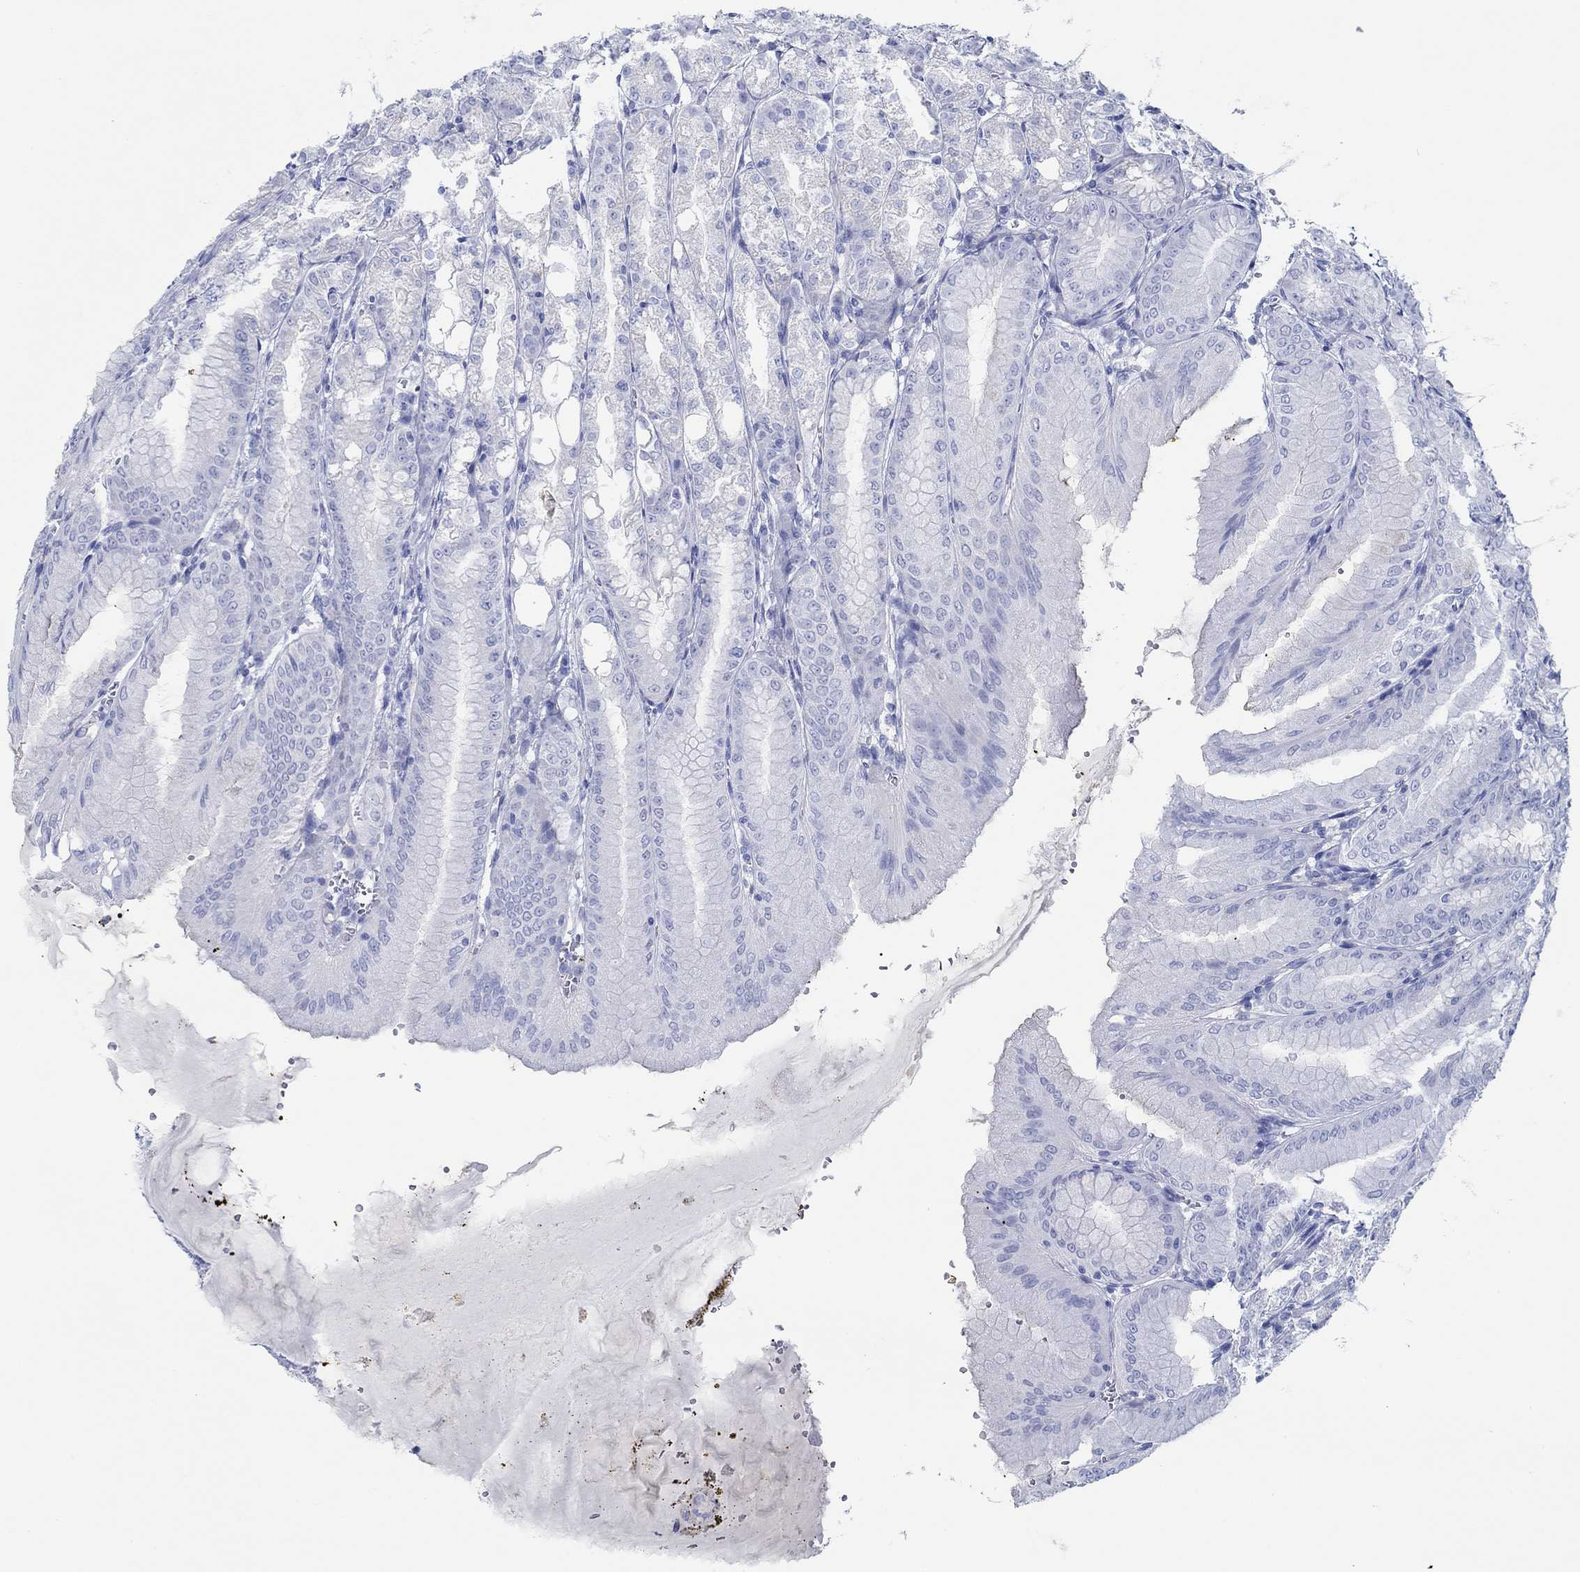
{"staining": {"intensity": "negative", "quantity": "none", "location": "none"}, "tissue": "stomach", "cell_type": "Glandular cells", "image_type": "normal", "snomed": [{"axis": "morphology", "description": "Normal tissue, NOS"}, {"axis": "topography", "description": "Stomach, lower"}], "caption": "Immunohistochemical staining of benign stomach displays no significant positivity in glandular cells. Brightfield microscopy of immunohistochemistry stained with DAB (3,3'-diaminobenzidine) (brown) and hematoxylin (blue), captured at high magnification.", "gene": "IGFBP6", "patient": {"sex": "male", "age": 71}}